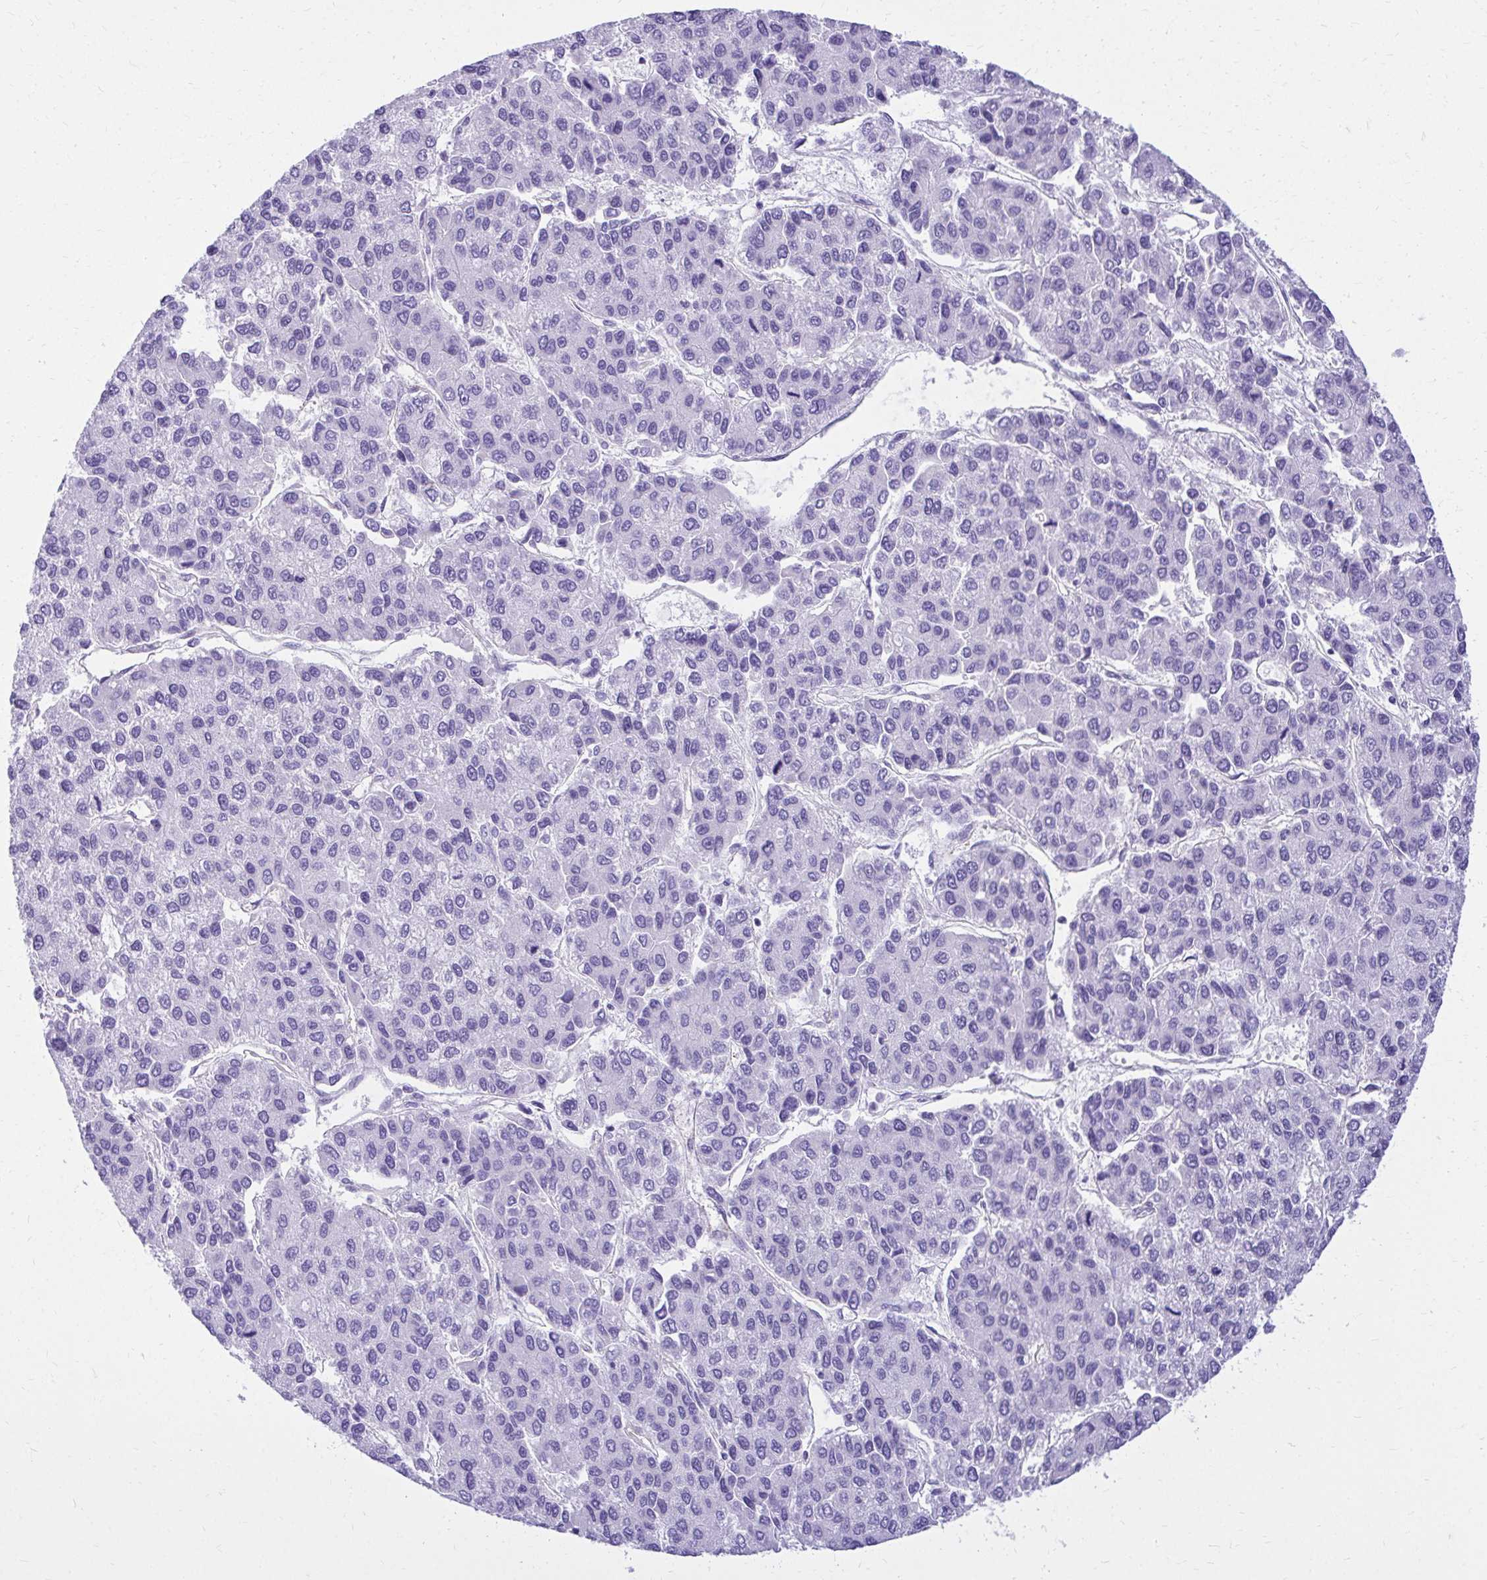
{"staining": {"intensity": "negative", "quantity": "none", "location": "none"}, "tissue": "liver cancer", "cell_type": "Tumor cells", "image_type": "cancer", "snomed": [{"axis": "morphology", "description": "Carcinoma, Hepatocellular, NOS"}, {"axis": "topography", "description": "Liver"}], "caption": "High magnification brightfield microscopy of hepatocellular carcinoma (liver) stained with DAB (brown) and counterstained with hematoxylin (blue): tumor cells show no significant positivity.", "gene": "PELI3", "patient": {"sex": "female", "age": 66}}